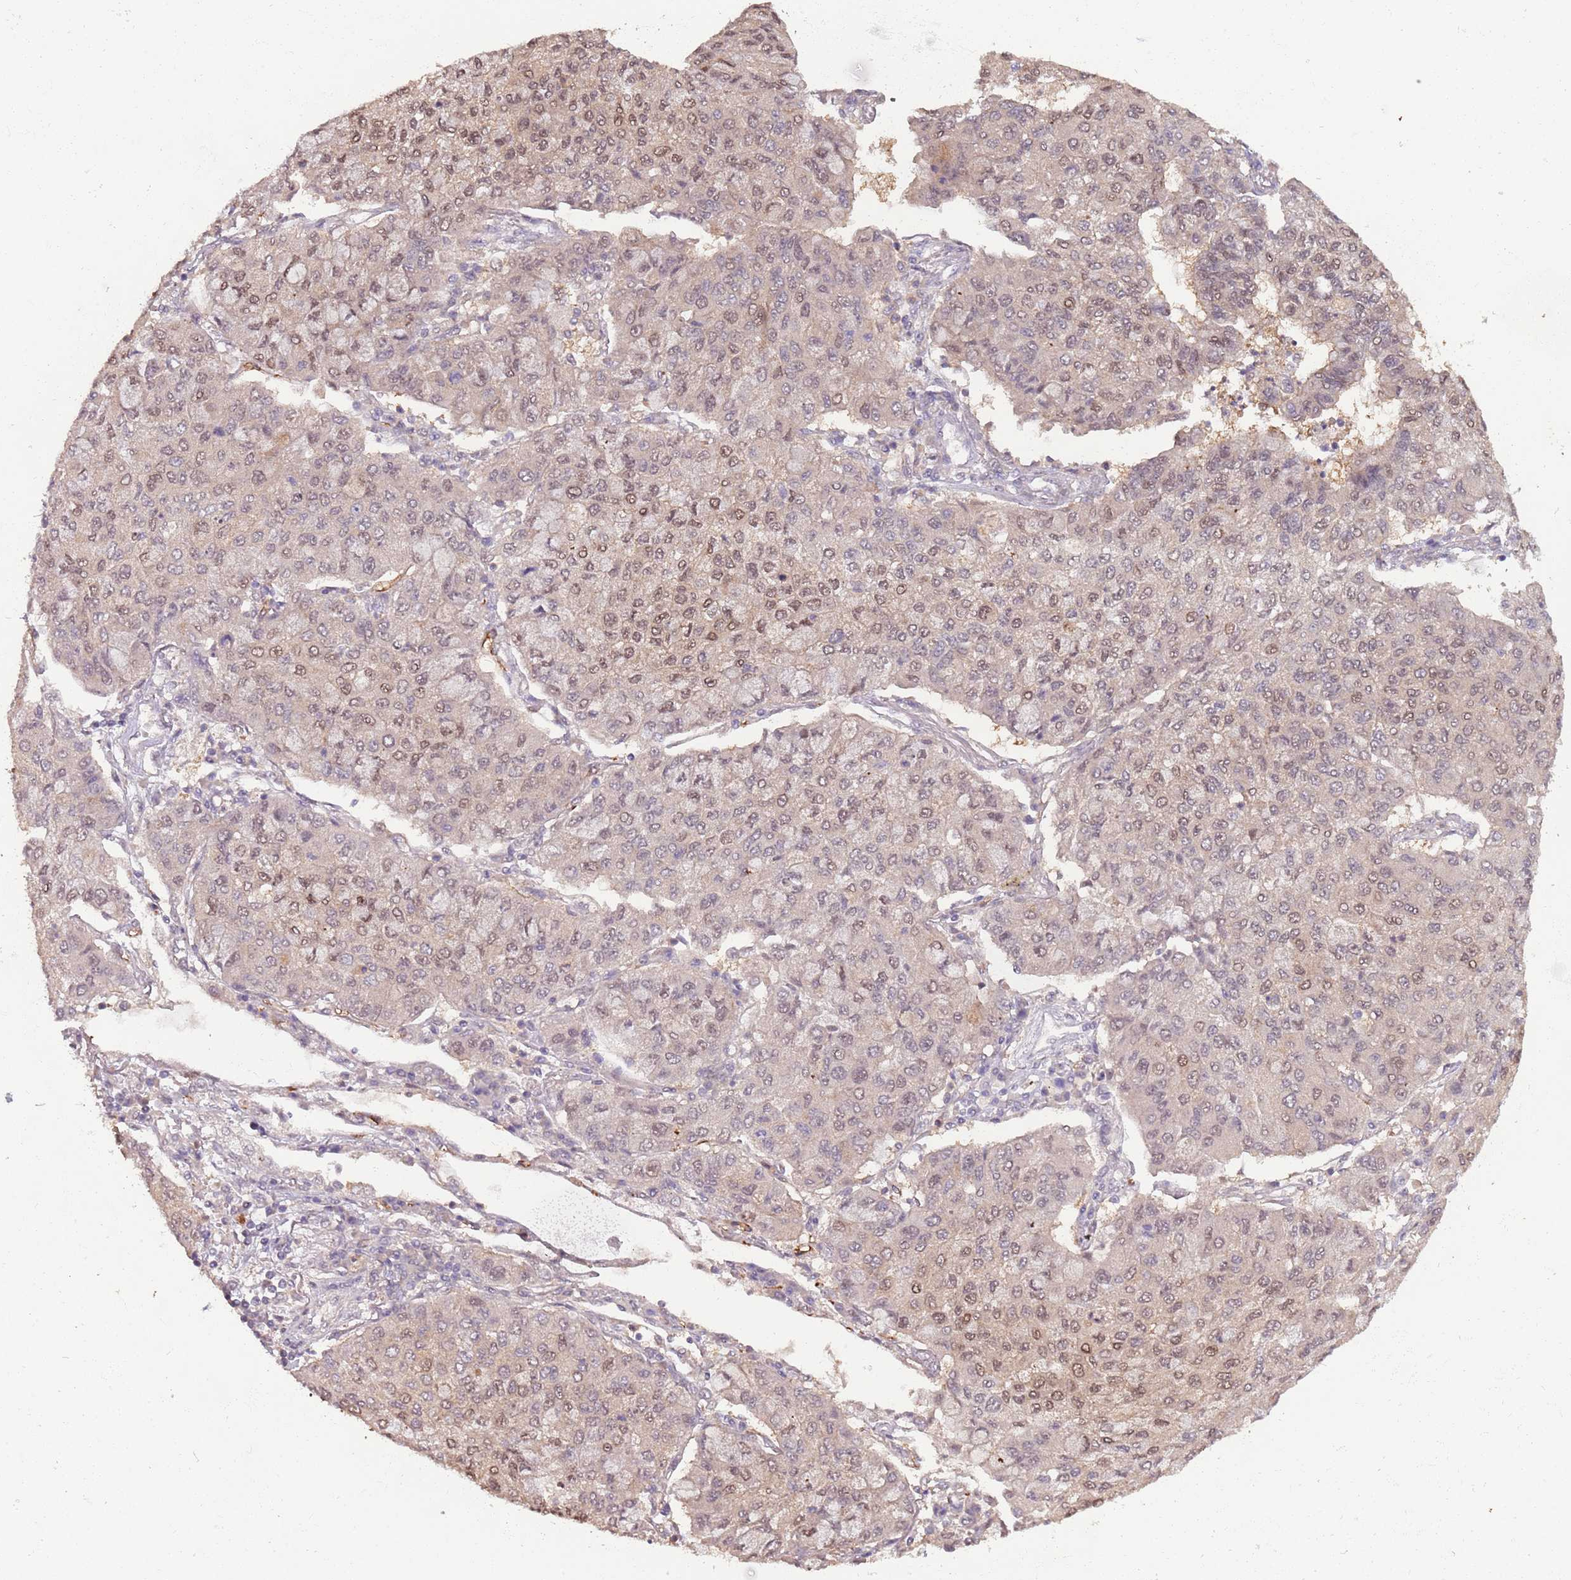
{"staining": {"intensity": "weak", "quantity": "25%-75%", "location": "nuclear"}, "tissue": "lung cancer", "cell_type": "Tumor cells", "image_type": "cancer", "snomed": [{"axis": "morphology", "description": "Squamous cell carcinoma, NOS"}, {"axis": "topography", "description": "Lung"}], "caption": "Immunohistochemical staining of human lung cancer (squamous cell carcinoma) exhibits low levels of weak nuclear expression in approximately 25%-75% of tumor cells.", "gene": "ZBTB5", "patient": {"sex": "male", "age": 74}}